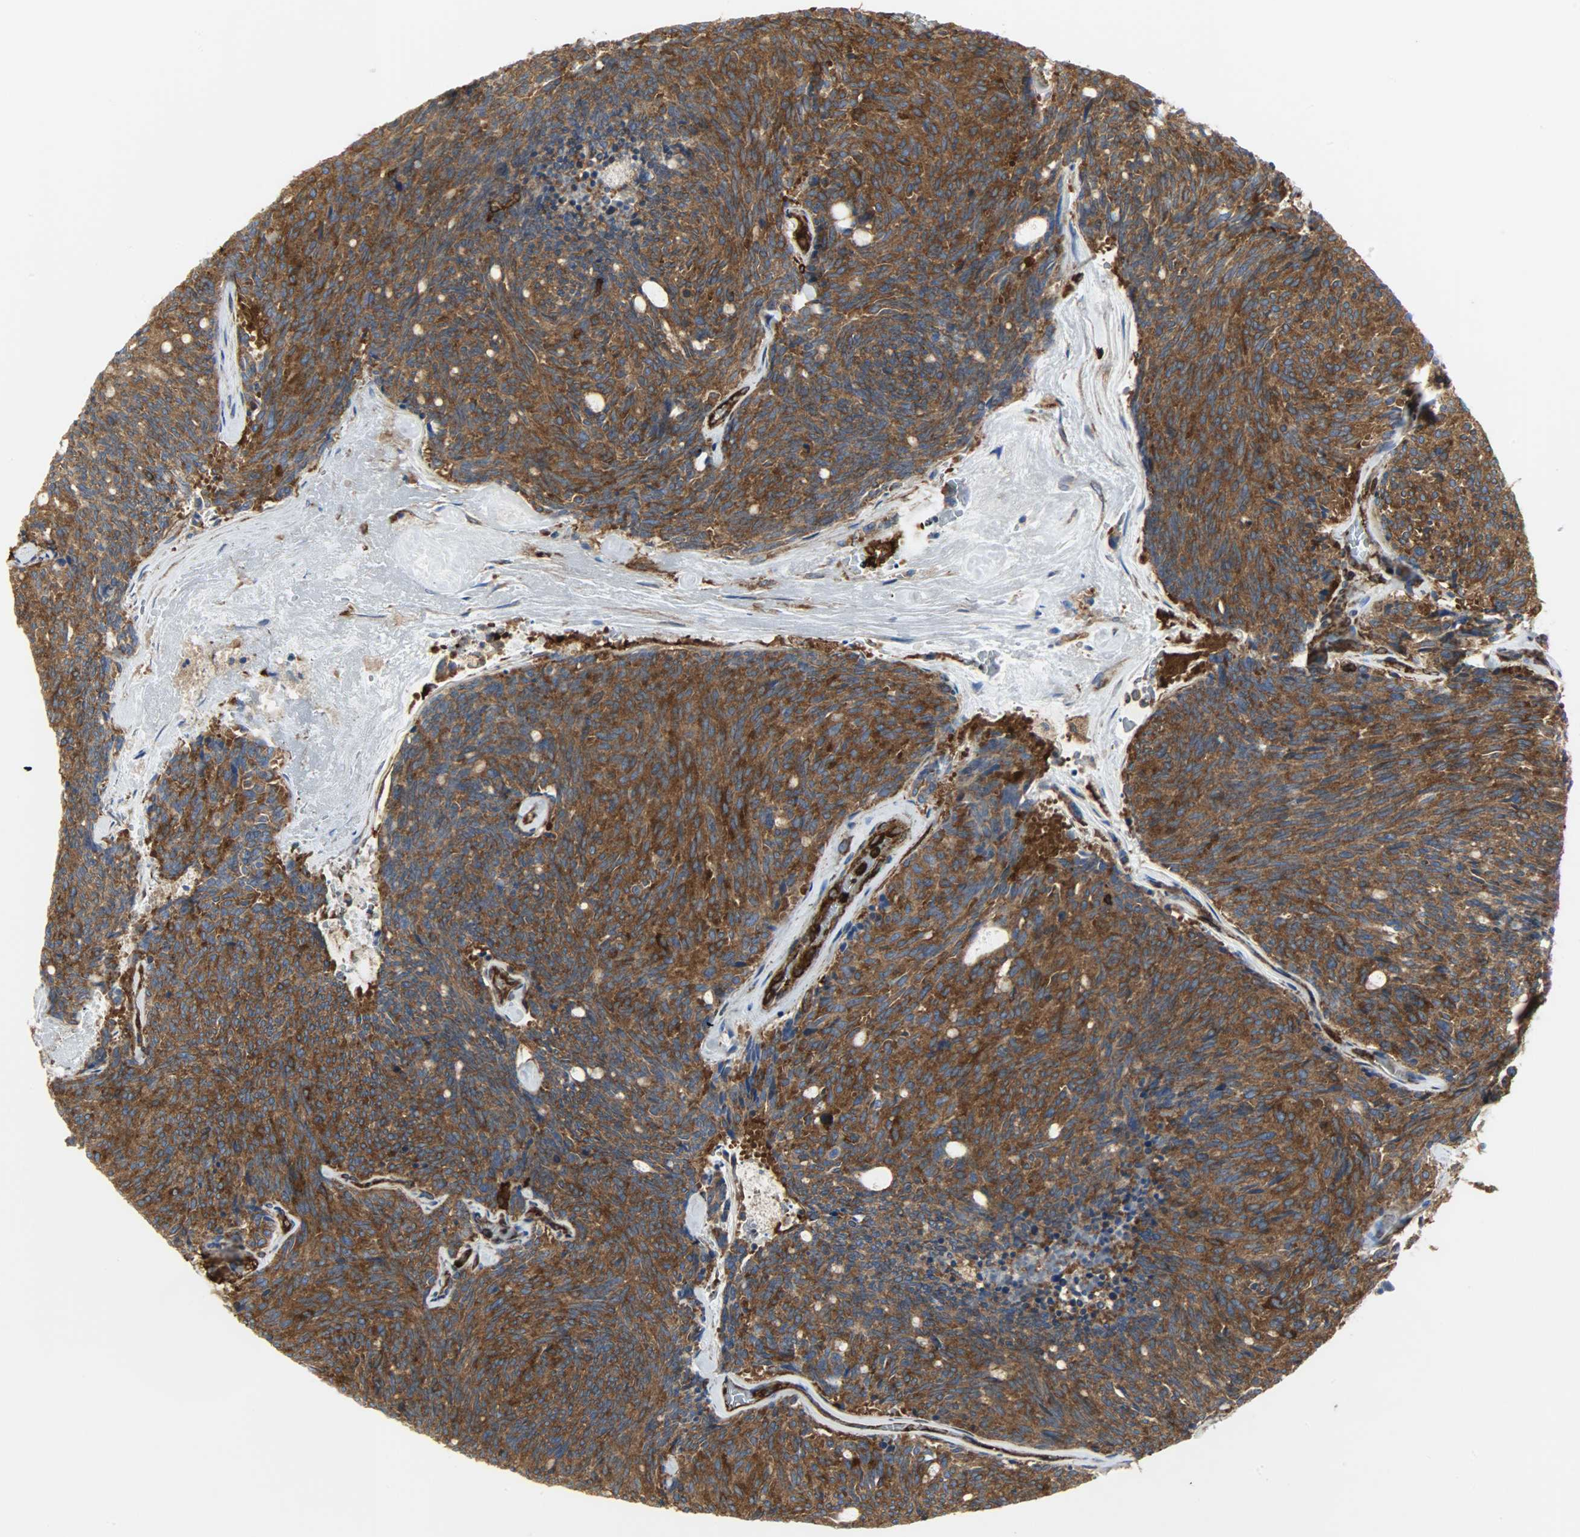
{"staining": {"intensity": "strong", "quantity": ">75%", "location": "cytoplasmic/membranous"}, "tissue": "carcinoid", "cell_type": "Tumor cells", "image_type": "cancer", "snomed": [{"axis": "morphology", "description": "Carcinoid, malignant, NOS"}, {"axis": "topography", "description": "Pancreas"}], "caption": "A brown stain shows strong cytoplasmic/membranous staining of a protein in human carcinoid (malignant) tumor cells.", "gene": "VASP", "patient": {"sex": "female", "age": 54}}